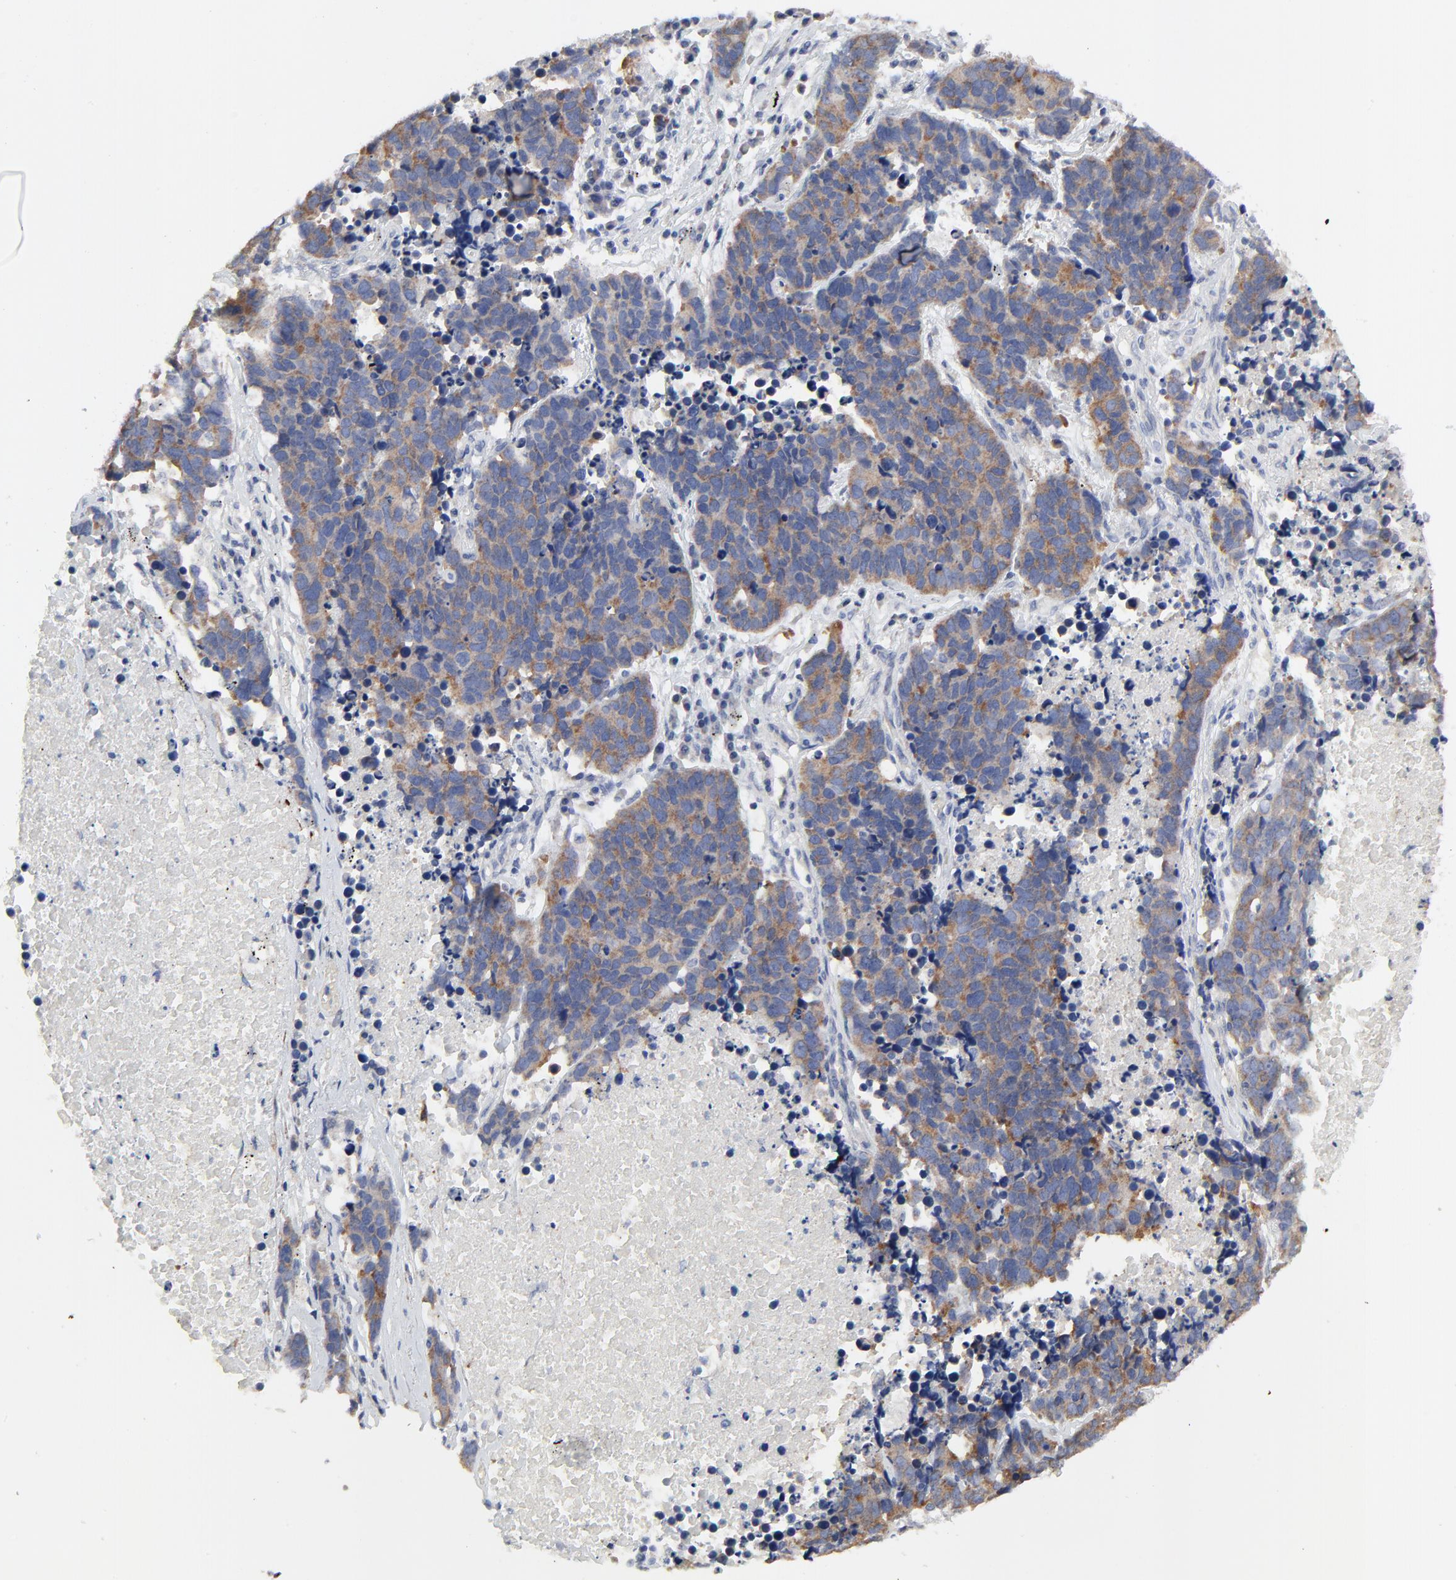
{"staining": {"intensity": "moderate", "quantity": ">75%", "location": "cytoplasmic/membranous"}, "tissue": "lung cancer", "cell_type": "Tumor cells", "image_type": "cancer", "snomed": [{"axis": "morphology", "description": "Carcinoid, malignant, NOS"}, {"axis": "topography", "description": "Lung"}], "caption": "Carcinoid (malignant) (lung) was stained to show a protein in brown. There is medium levels of moderate cytoplasmic/membranous staining in approximately >75% of tumor cells.", "gene": "NLGN3", "patient": {"sex": "male", "age": 60}}